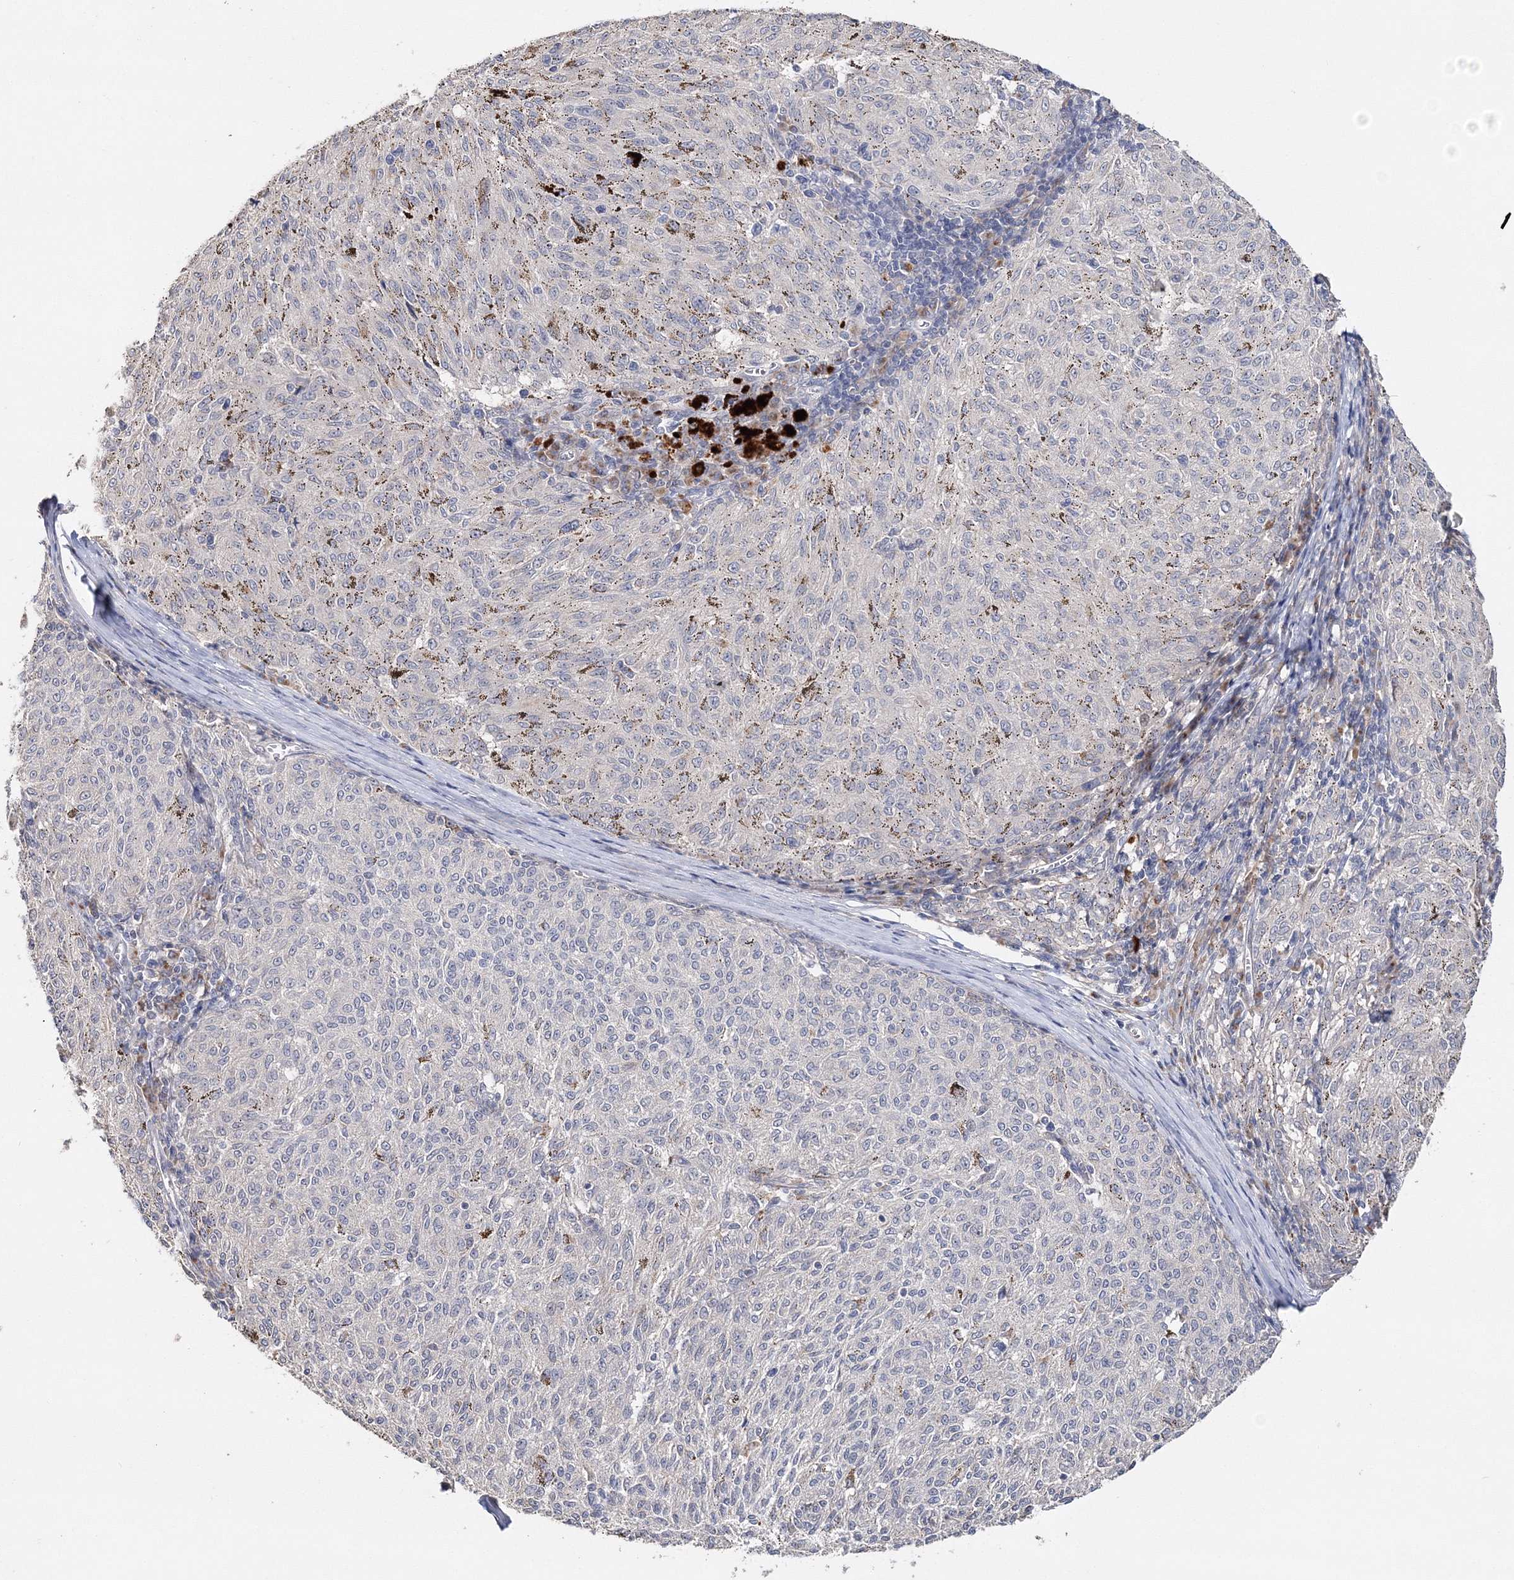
{"staining": {"intensity": "negative", "quantity": "none", "location": "none"}, "tissue": "melanoma", "cell_type": "Tumor cells", "image_type": "cancer", "snomed": [{"axis": "morphology", "description": "Malignant melanoma, NOS"}, {"axis": "topography", "description": "Skin"}], "caption": "The photomicrograph reveals no significant positivity in tumor cells of malignant melanoma. Nuclei are stained in blue.", "gene": "GJB5", "patient": {"sex": "female", "age": 72}}